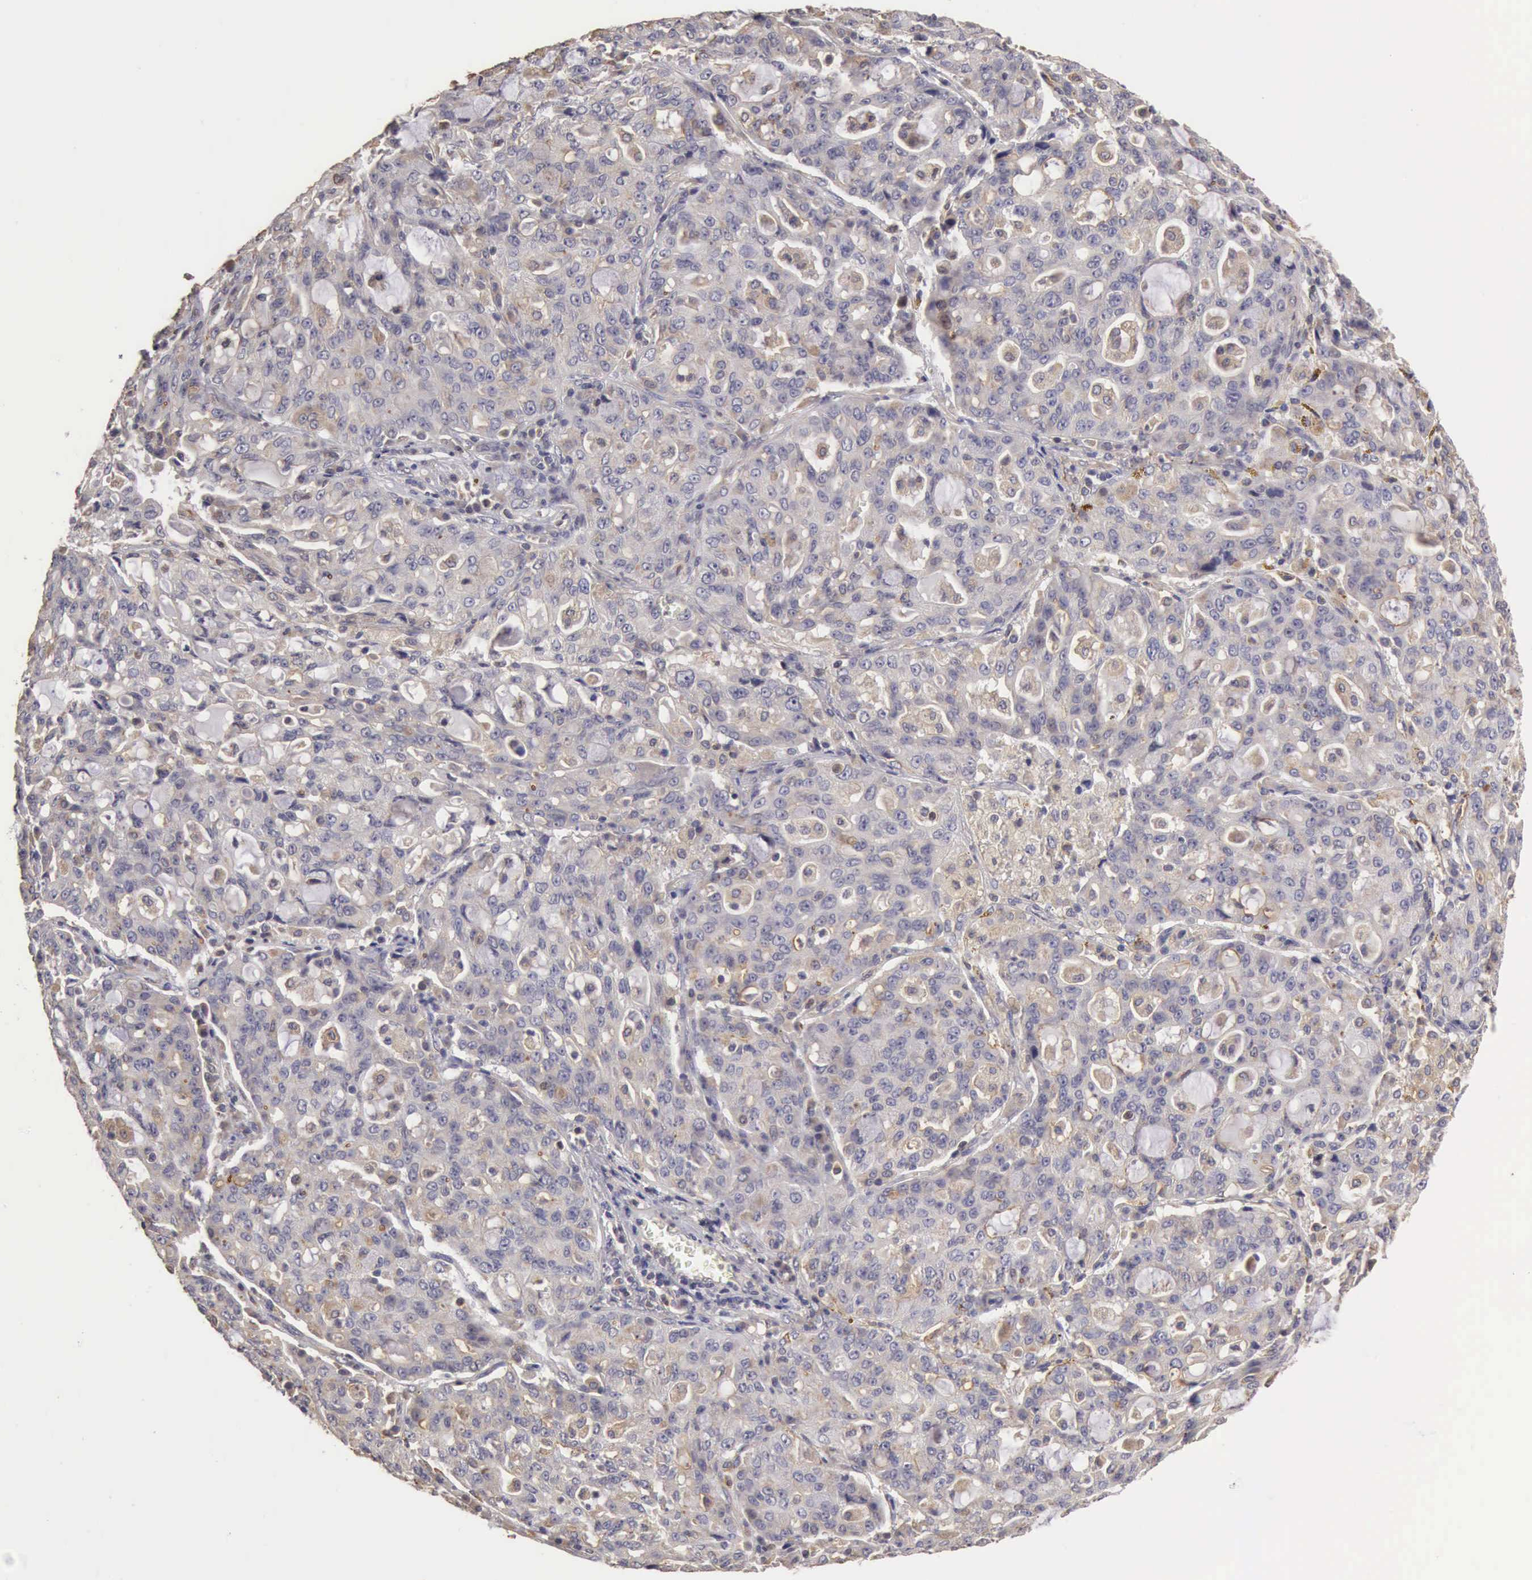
{"staining": {"intensity": "negative", "quantity": "none", "location": "none"}, "tissue": "lung cancer", "cell_type": "Tumor cells", "image_type": "cancer", "snomed": [{"axis": "morphology", "description": "Adenocarcinoma, NOS"}, {"axis": "topography", "description": "Lung"}], "caption": "DAB (3,3'-diaminobenzidine) immunohistochemical staining of human lung cancer reveals no significant expression in tumor cells. (DAB immunohistochemistry visualized using brightfield microscopy, high magnification).", "gene": "BMX", "patient": {"sex": "female", "age": 44}}